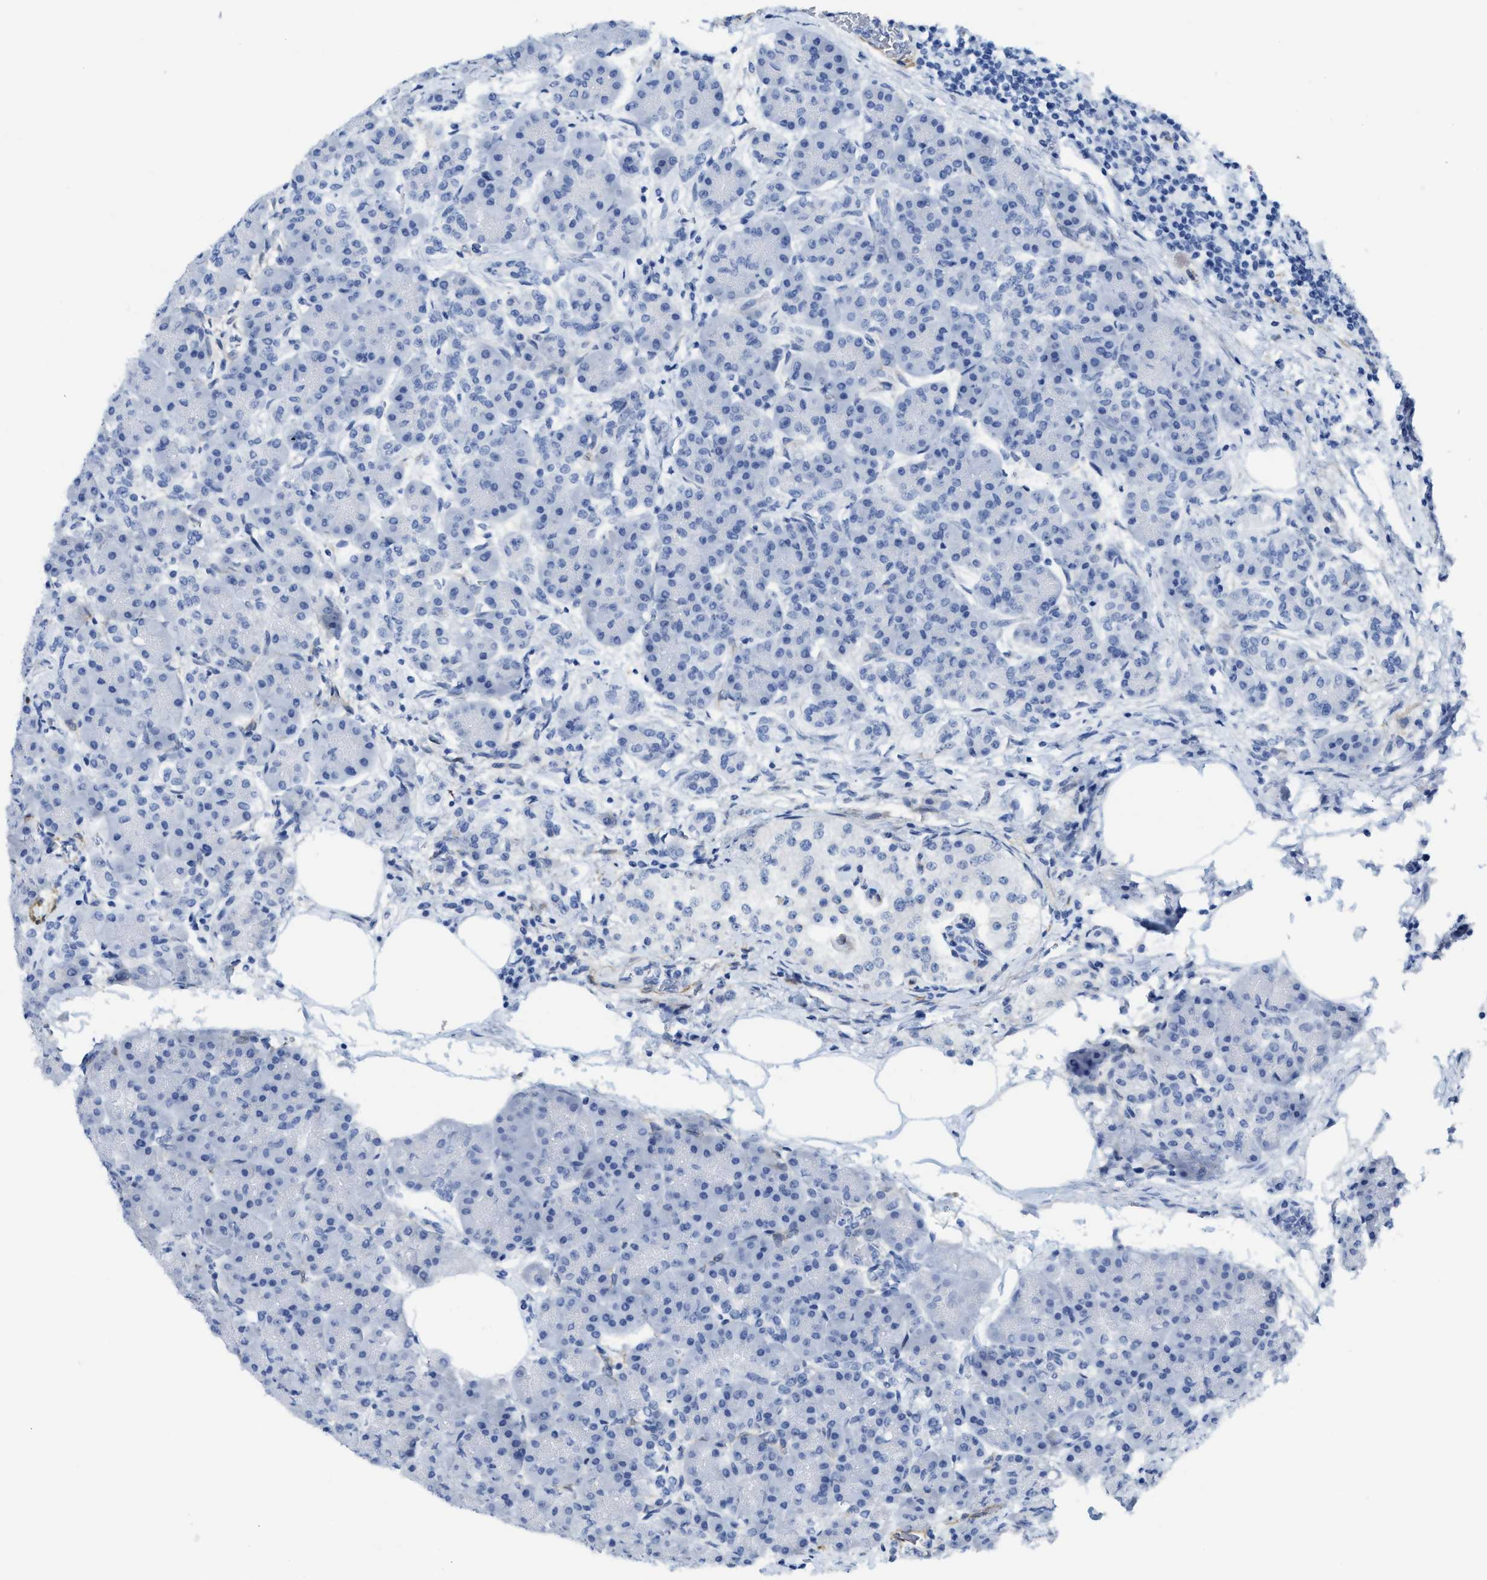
{"staining": {"intensity": "negative", "quantity": "none", "location": "none"}, "tissue": "pancreas", "cell_type": "Exocrine glandular cells", "image_type": "normal", "snomed": [{"axis": "morphology", "description": "Normal tissue, NOS"}, {"axis": "topography", "description": "Pancreas"}], "caption": "The immunohistochemistry (IHC) micrograph has no significant staining in exocrine glandular cells of pancreas.", "gene": "TUB", "patient": {"sex": "female", "age": 70}}